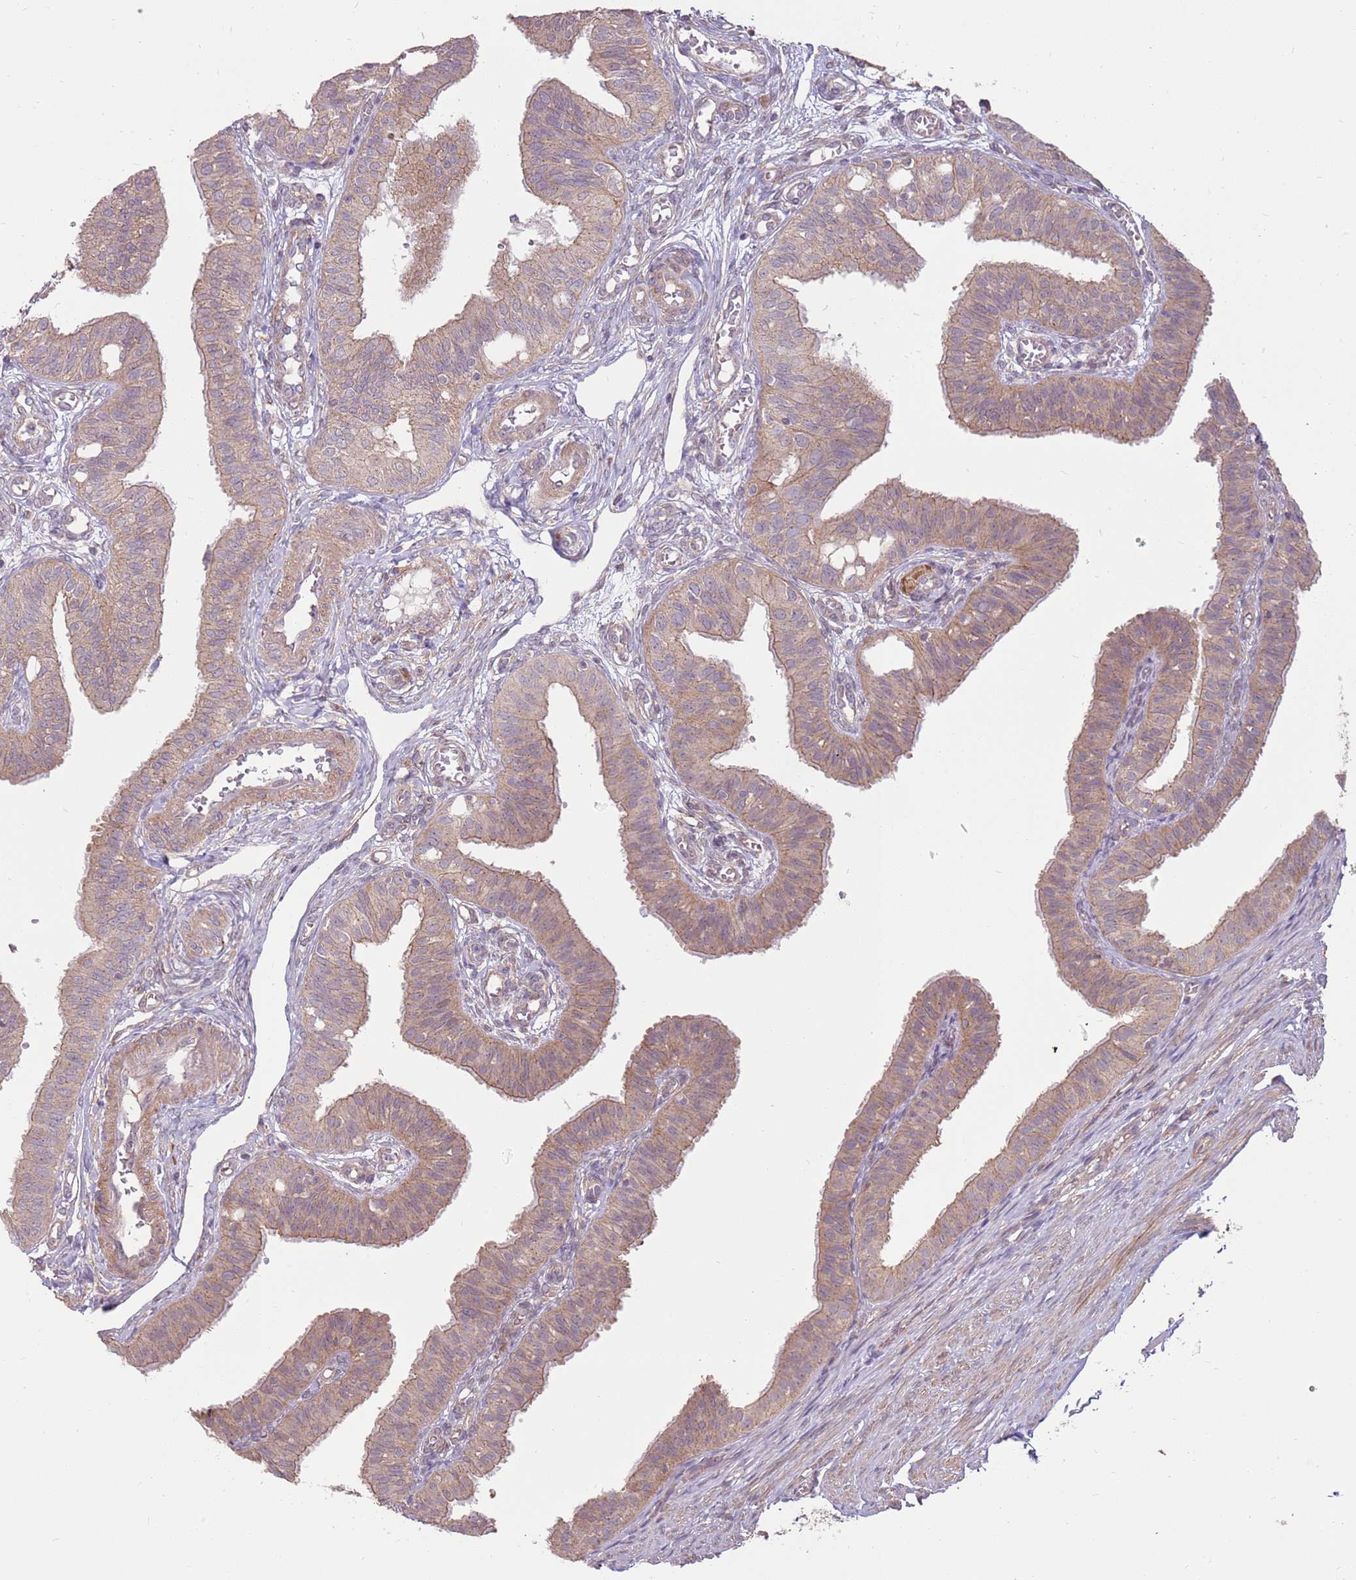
{"staining": {"intensity": "weak", "quantity": ">75%", "location": "cytoplasmic/membranous"}, "tissue": "fallopian tube", "cell_type": "Glandular cells", "image_type": "normal", "snomed": [{"axis": "morphology", "description": "Normal tissue, NOS"}, {"axis": "topography", "description": "Fallopian tube"}, {"axis": "topography", "description": "Ovary"}], "caption": "Immunohistochemical staining of benign human fallopian tube reveals weak cytoplasmic/membranous protein positivity in about >75% of glandular cells.", "gene": "SPATA31D1", "patient": {"sex": "female", "age": 42}}